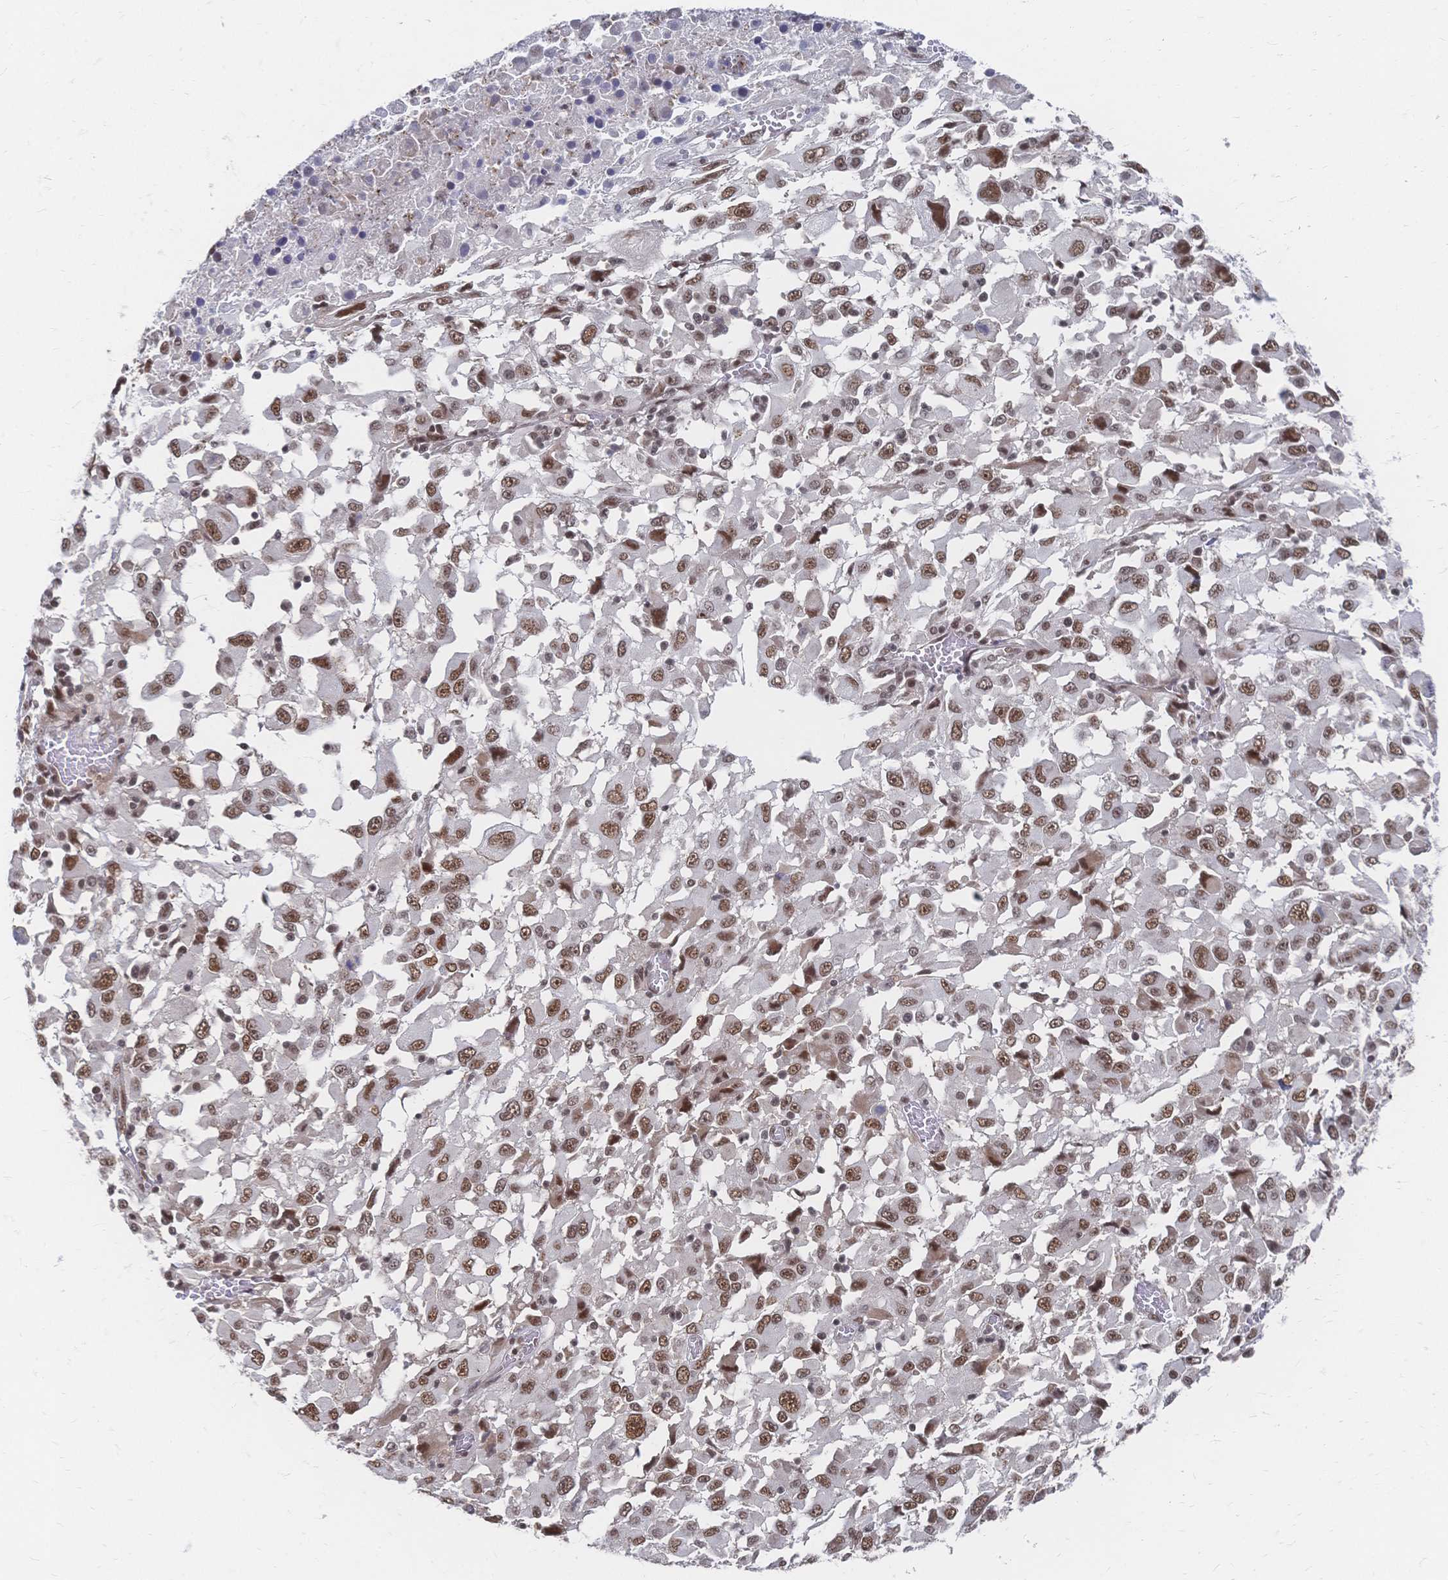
{"staining": {"intensity": "moderate", "quantity": ">75%", "location": "nuclear"}, "tissue": "melanoma", "cell_type": "Tumor cells", "image_type": "cancer", "snomed": [{"axis": "morphology", "description": "Malignant melanoma, Metastatic site"}, {"axis": "topography", "description": "Soft tissue"}], "caption": "Immunohistochemical staining of malignant melanoma (metastatic site) demonstrates medium levels of moderate nuclear protein expression in about >75% of tumor cells. The protein of interest is stained brown, and the nuclei are stained in blue (DAB (3,3'-diaminobenzidine) IHC with brightfield microscopy, high magnification).", "gene": "NELFA", "patient": {"sex": "male", "age": 50}}